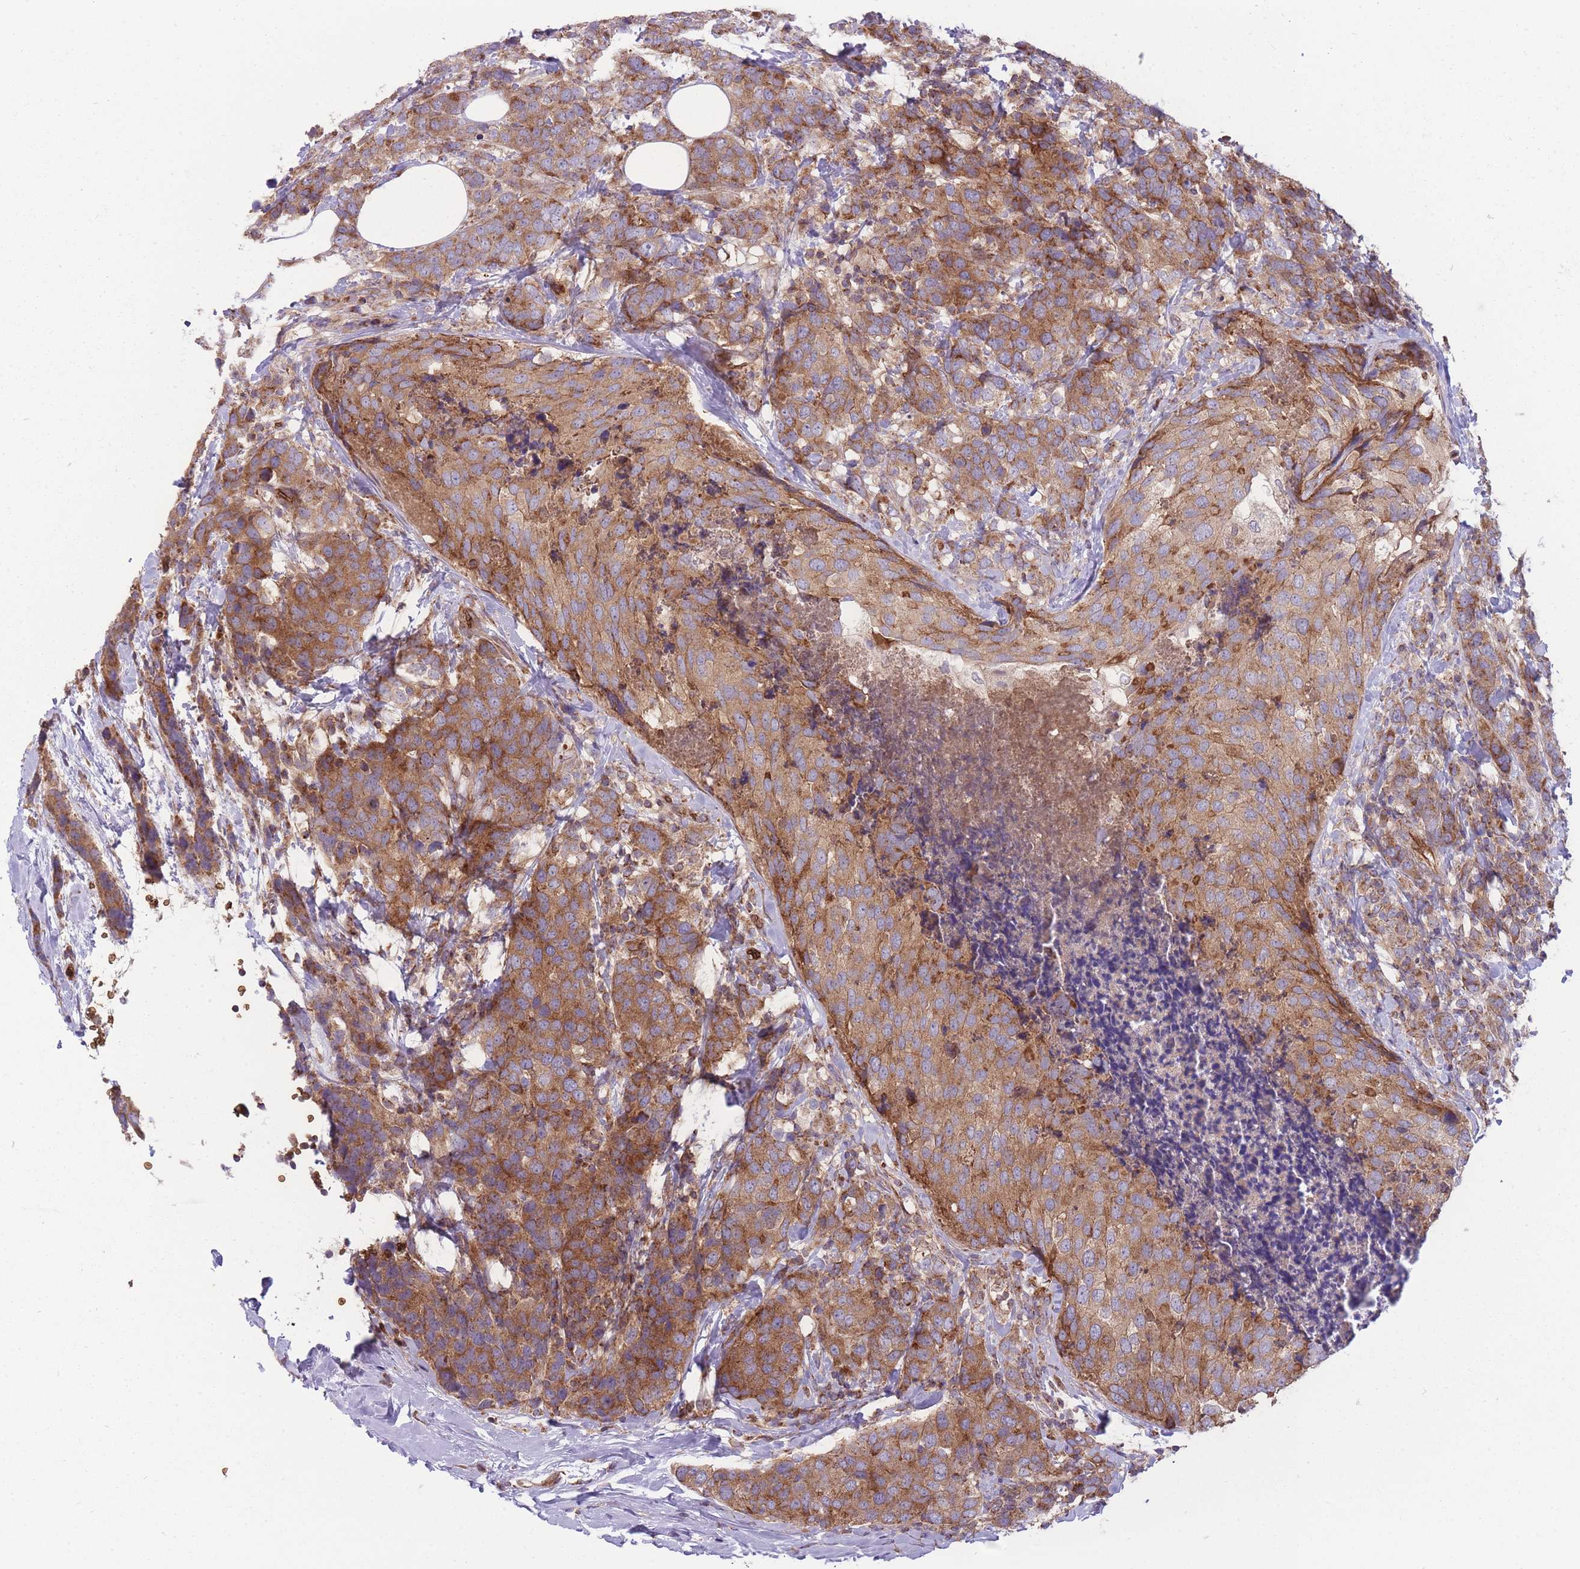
{"staining": {"intensity": "moderate", "quantity": ">75%", "location": "cytoplasmic/membranous"}, "tissue": "breast cancer", "cell_type": "Tumor cells", "image_type": "cancer", "snomed": [{"axis": "morphology", "description": "Lobular carcinoma"}, {"axis": "topography", "description": "Breast"}], "caption": "Immunohistochemical staining of lobular carcinoma (breast) shows moderate cytoplasmic/membranous protein expression in approximately >75% of tumor cells.", "gene": "ANKRD10", "patient": {"sex": "female", "age": 59}}